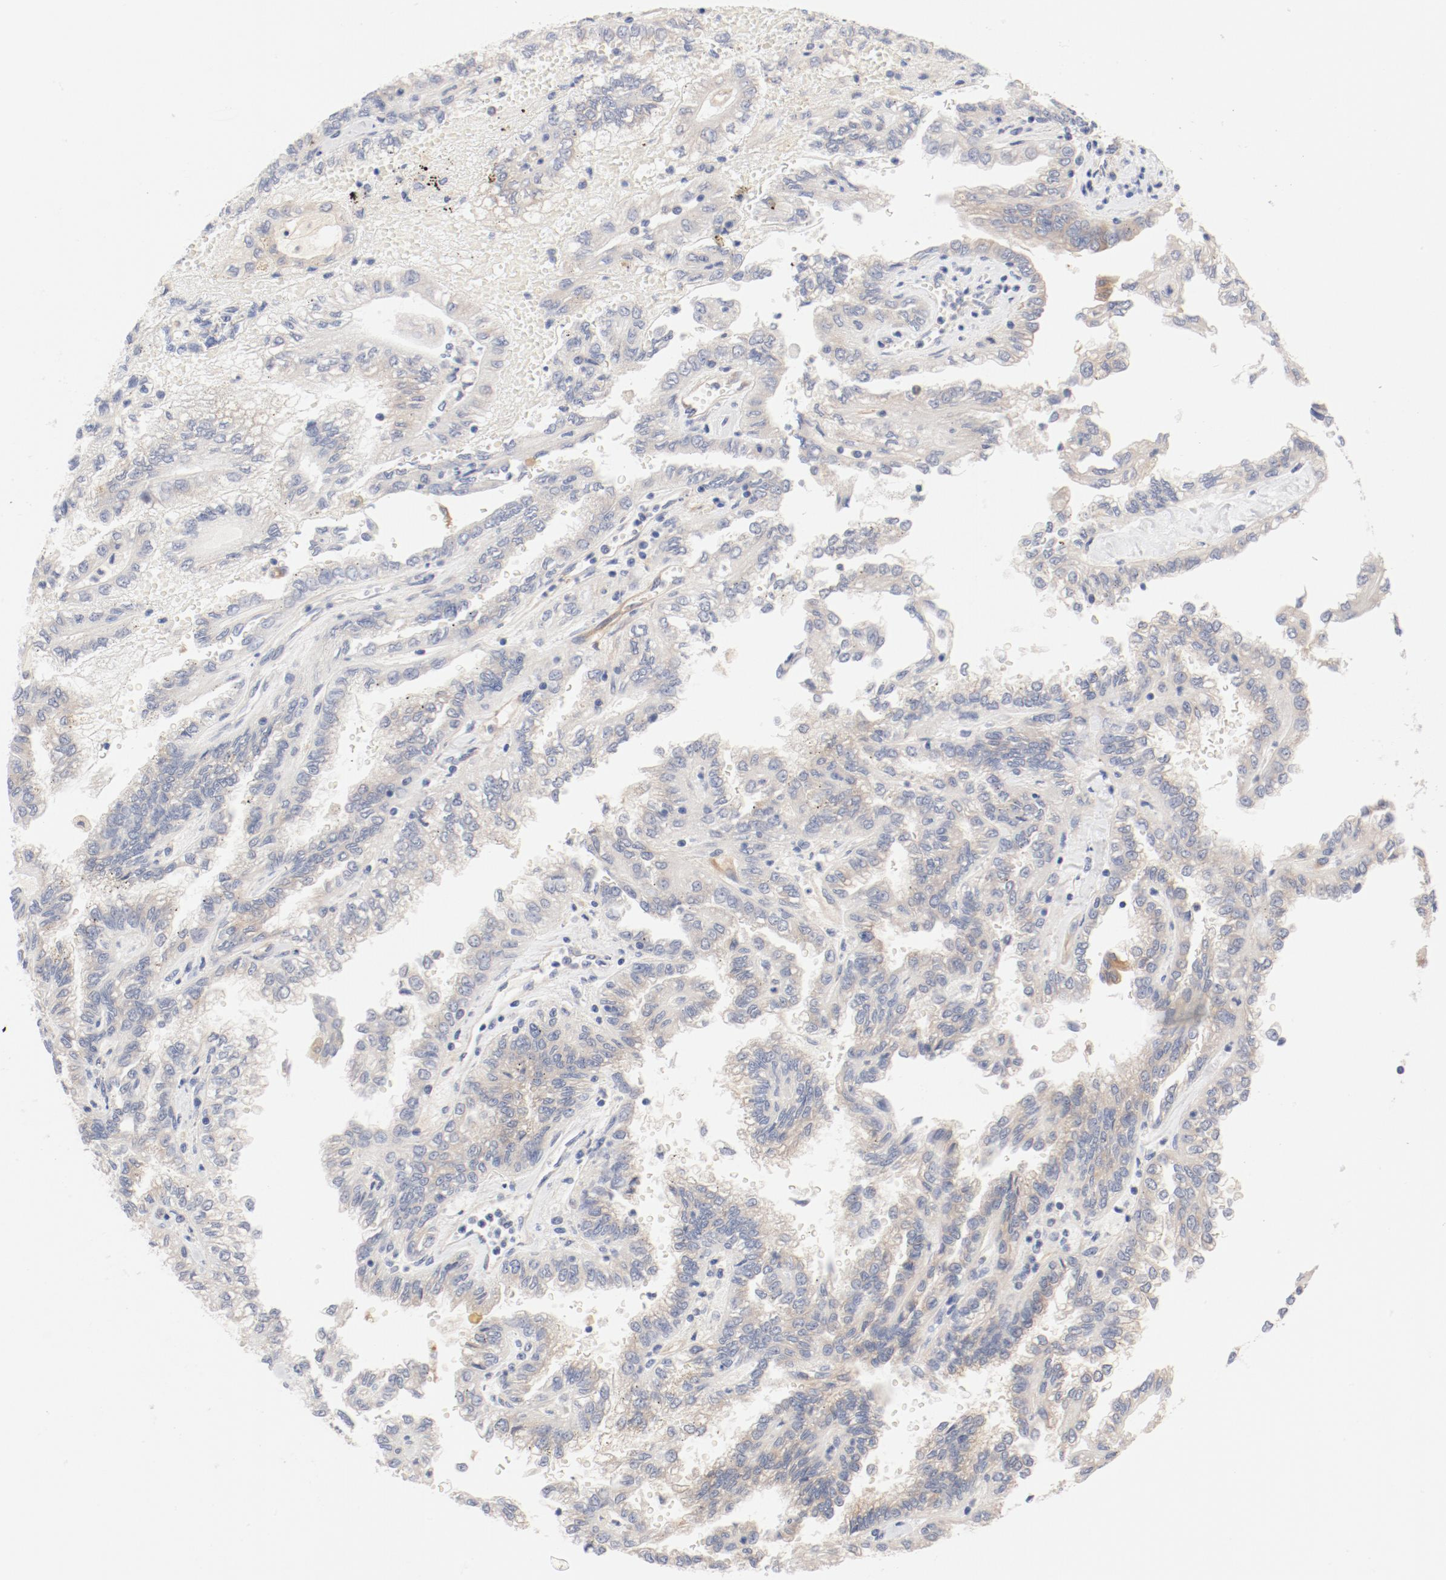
{"staining": {"intensity": "negative", "quantity": "none", "location": "none"}, "tissue": "renal cancer", "cell_type": "Tumor cells", "image_type": "cancer", "snomed": [{"axis": "morphology", "description": "Inflammation, NOS"}, {"axis": "morphology", "description": "Adenocarcinoma, NOS"}, {"axis": "topography", "description": "Kidney"}], "caption": "This is an immunohistochemistry photomicrograph of human renal adenocarcinoma. There is no positivity in tumor cells.", "gene": "DYNC1H1", "patient": {"sex": "male", "age": 68}}